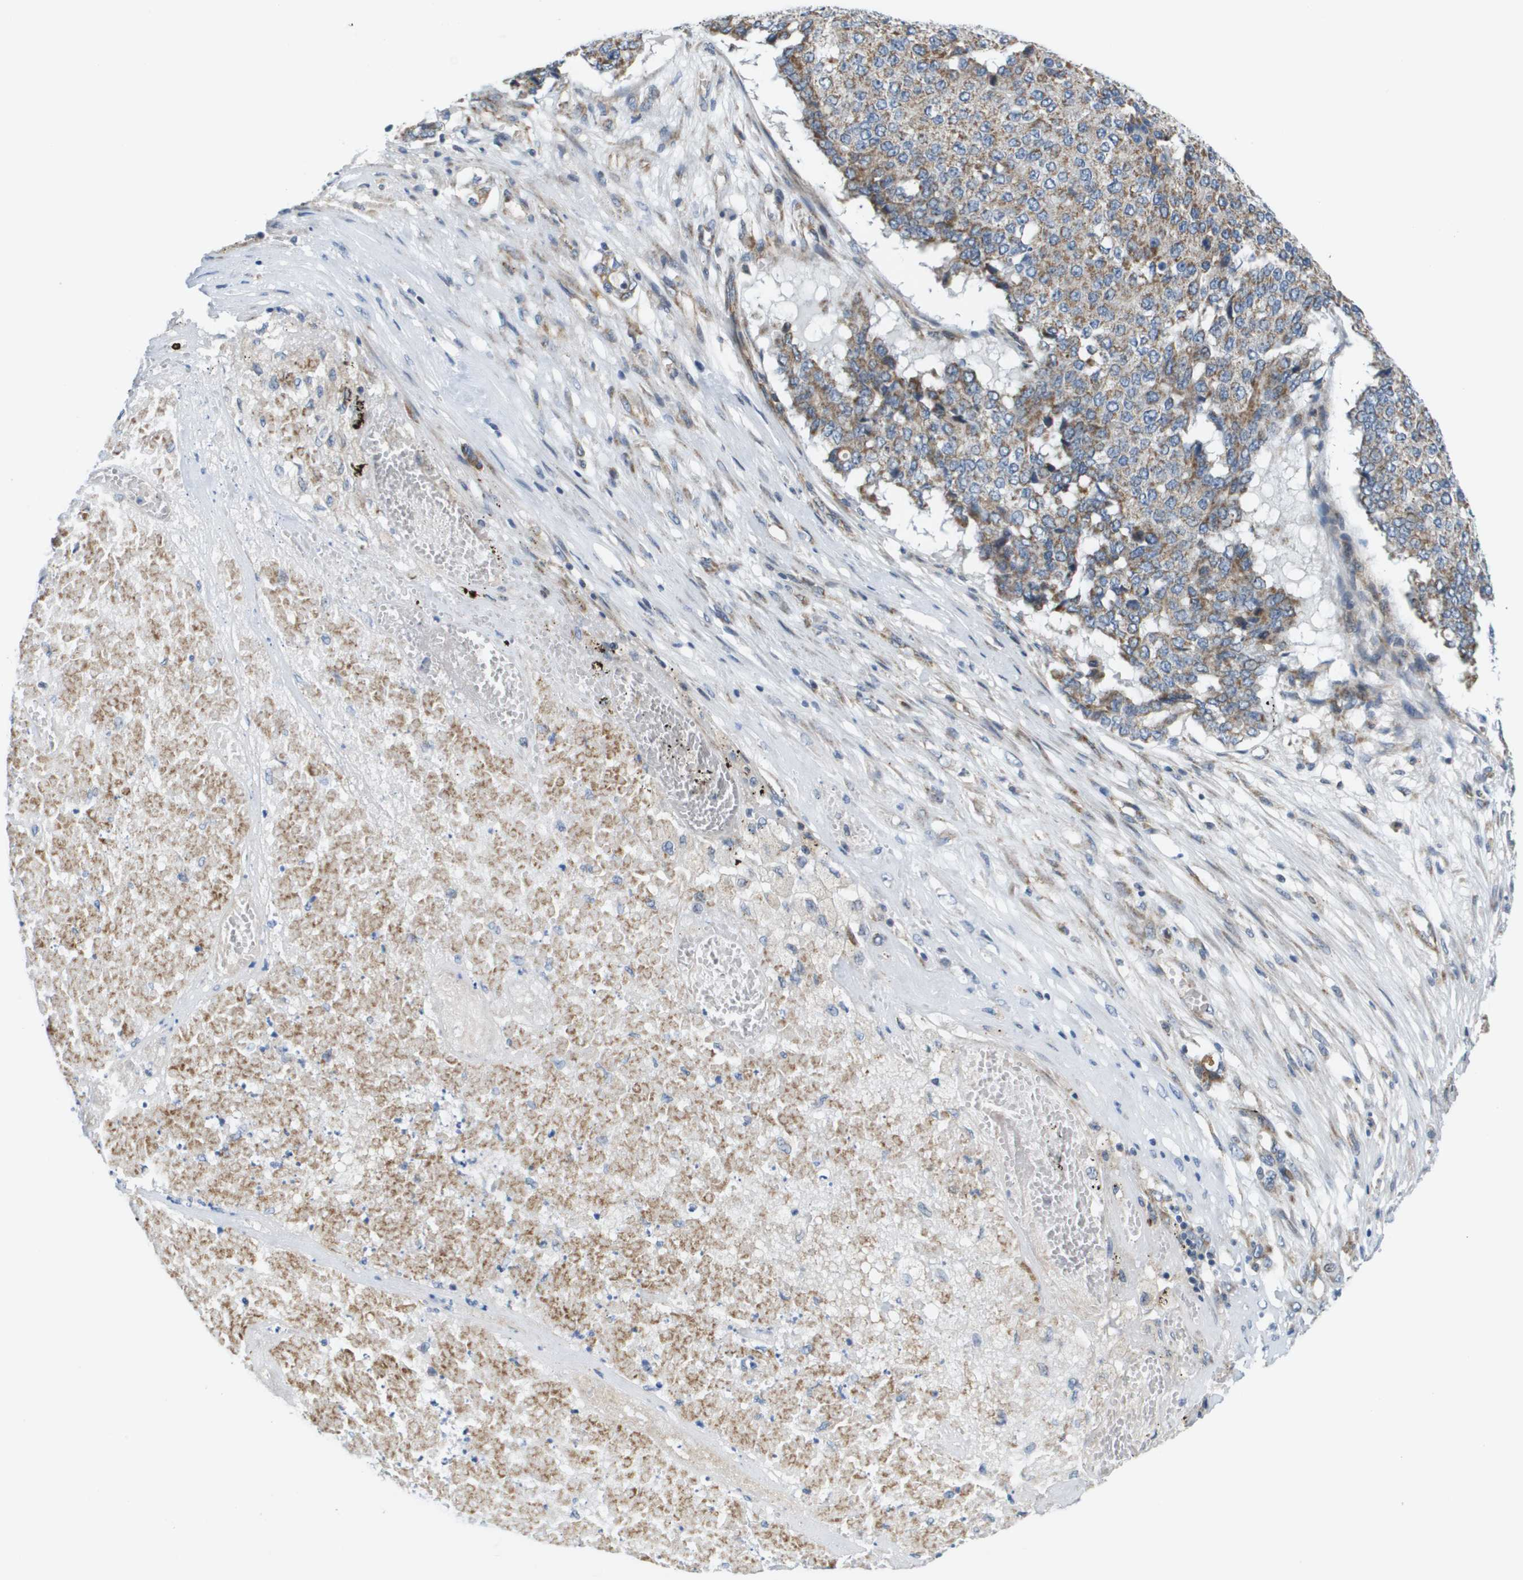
{"staining": {"intensity": "moderate", "quantity": ">75%", "location": "cytoplasmic/membranous"}, "tissue": "pancreatic cancer", "cell_type": "Tumor cells", "image_type": "cancer", "snomed": [{"axis": "morphology", "description": "Adenocarcinoma, NOS"}, {"axis": "topography", "description": "Pancreas"}], "caption": "Immunohistochemical staining of human pancreatic cancer exhibits medium levels of moderate cytoplasmic/membranous expression in about >75% of tumor cells.", "gene": "KRT23", "patient": {"sex": "male", "age": 50}}